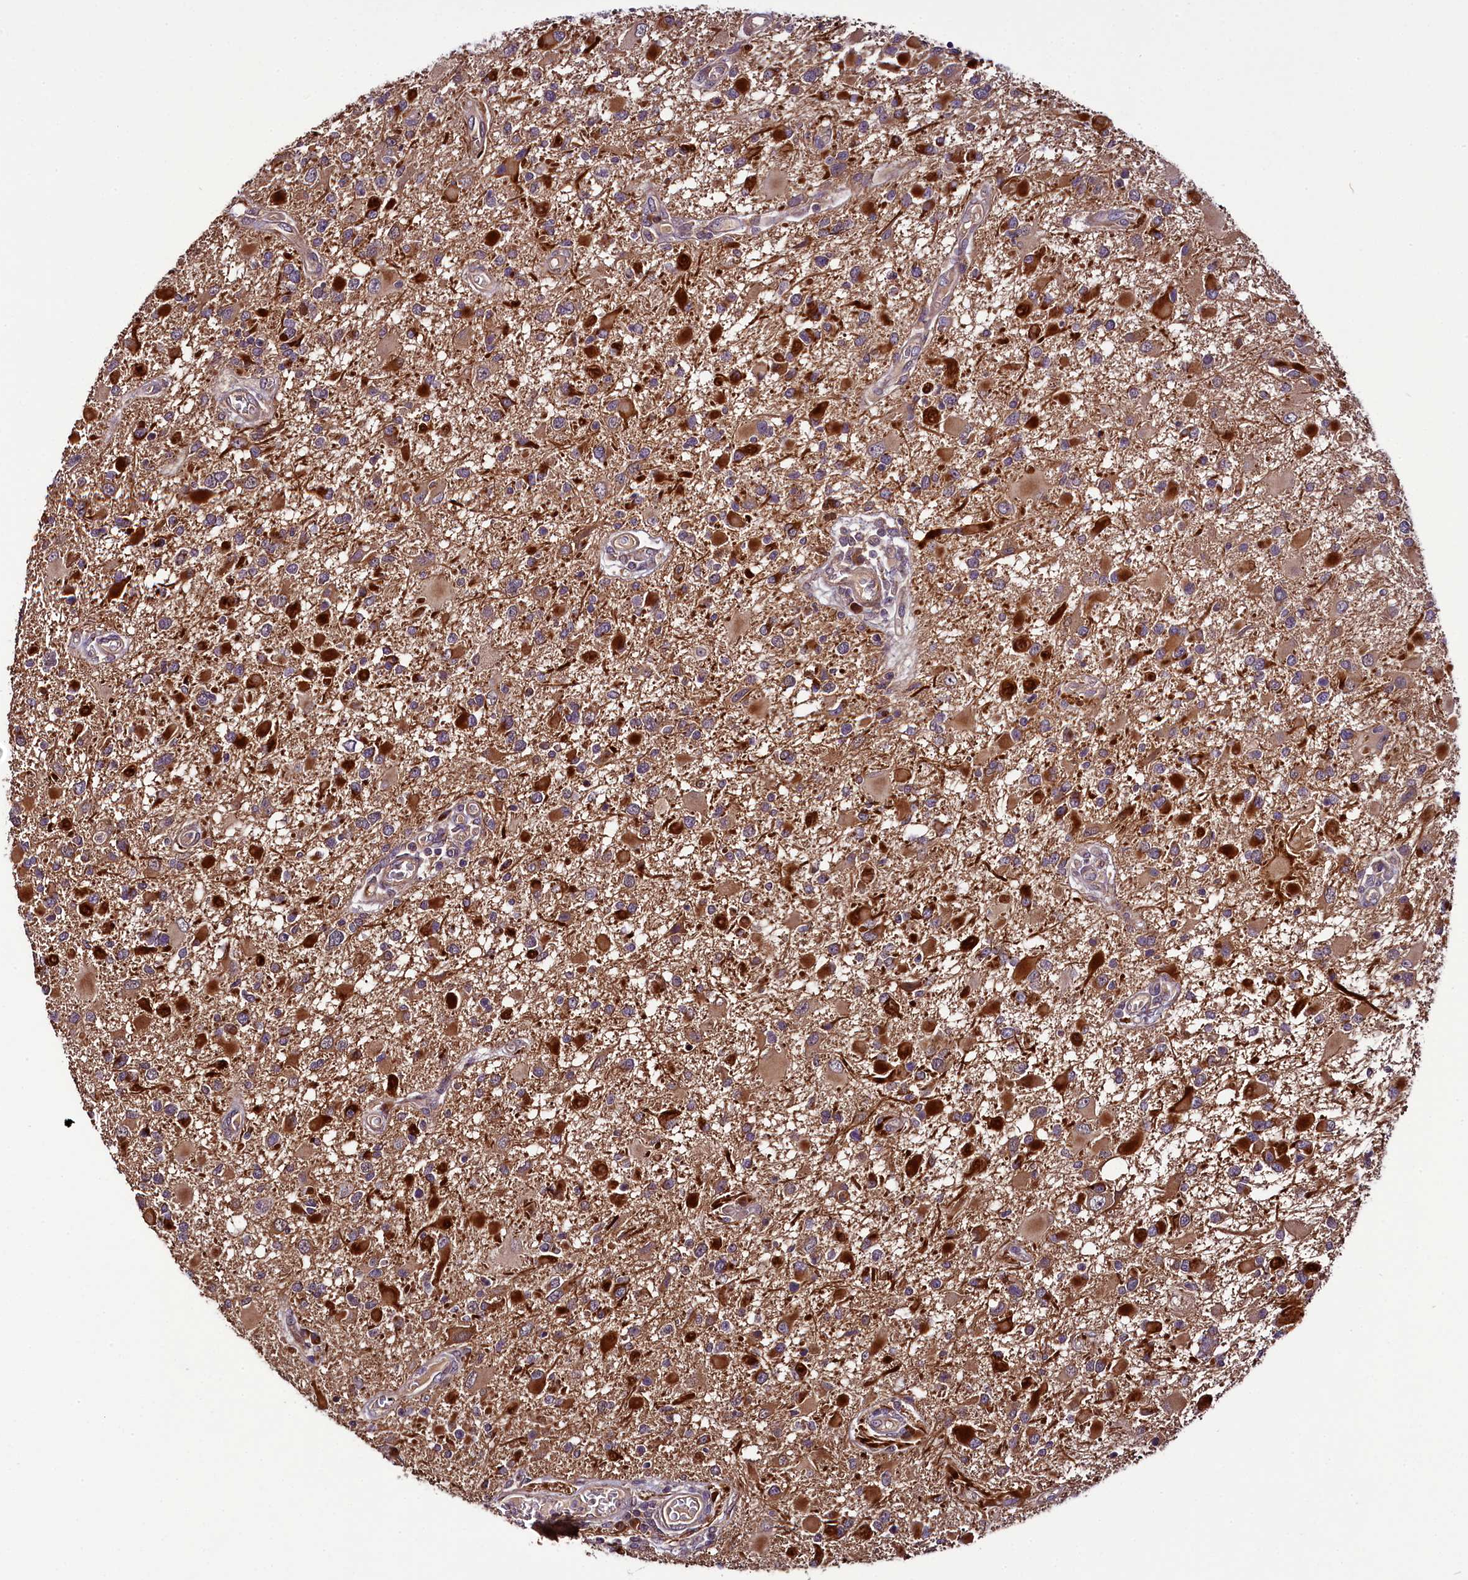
{"staining": {"intensity": "strong", "quantity": "25%-75%", "location": "cytoplasmic/membranous"}, "tissue": "glioma", "cell_type": "Tumor cells", "image_type": "cancer", "snomed": [{"axis": "morphology", "description": "Glioma, malignant, High grade"}, {"axis": "topography", "description": "Brain"}], "caption": "Protein staining of glioma tissue reveals strong cytoplasmic/membranous staining in about 25%-75% of tumor cells.", "gene": "RPUSD2", "patient": {"sex": "male", "age": 53}}